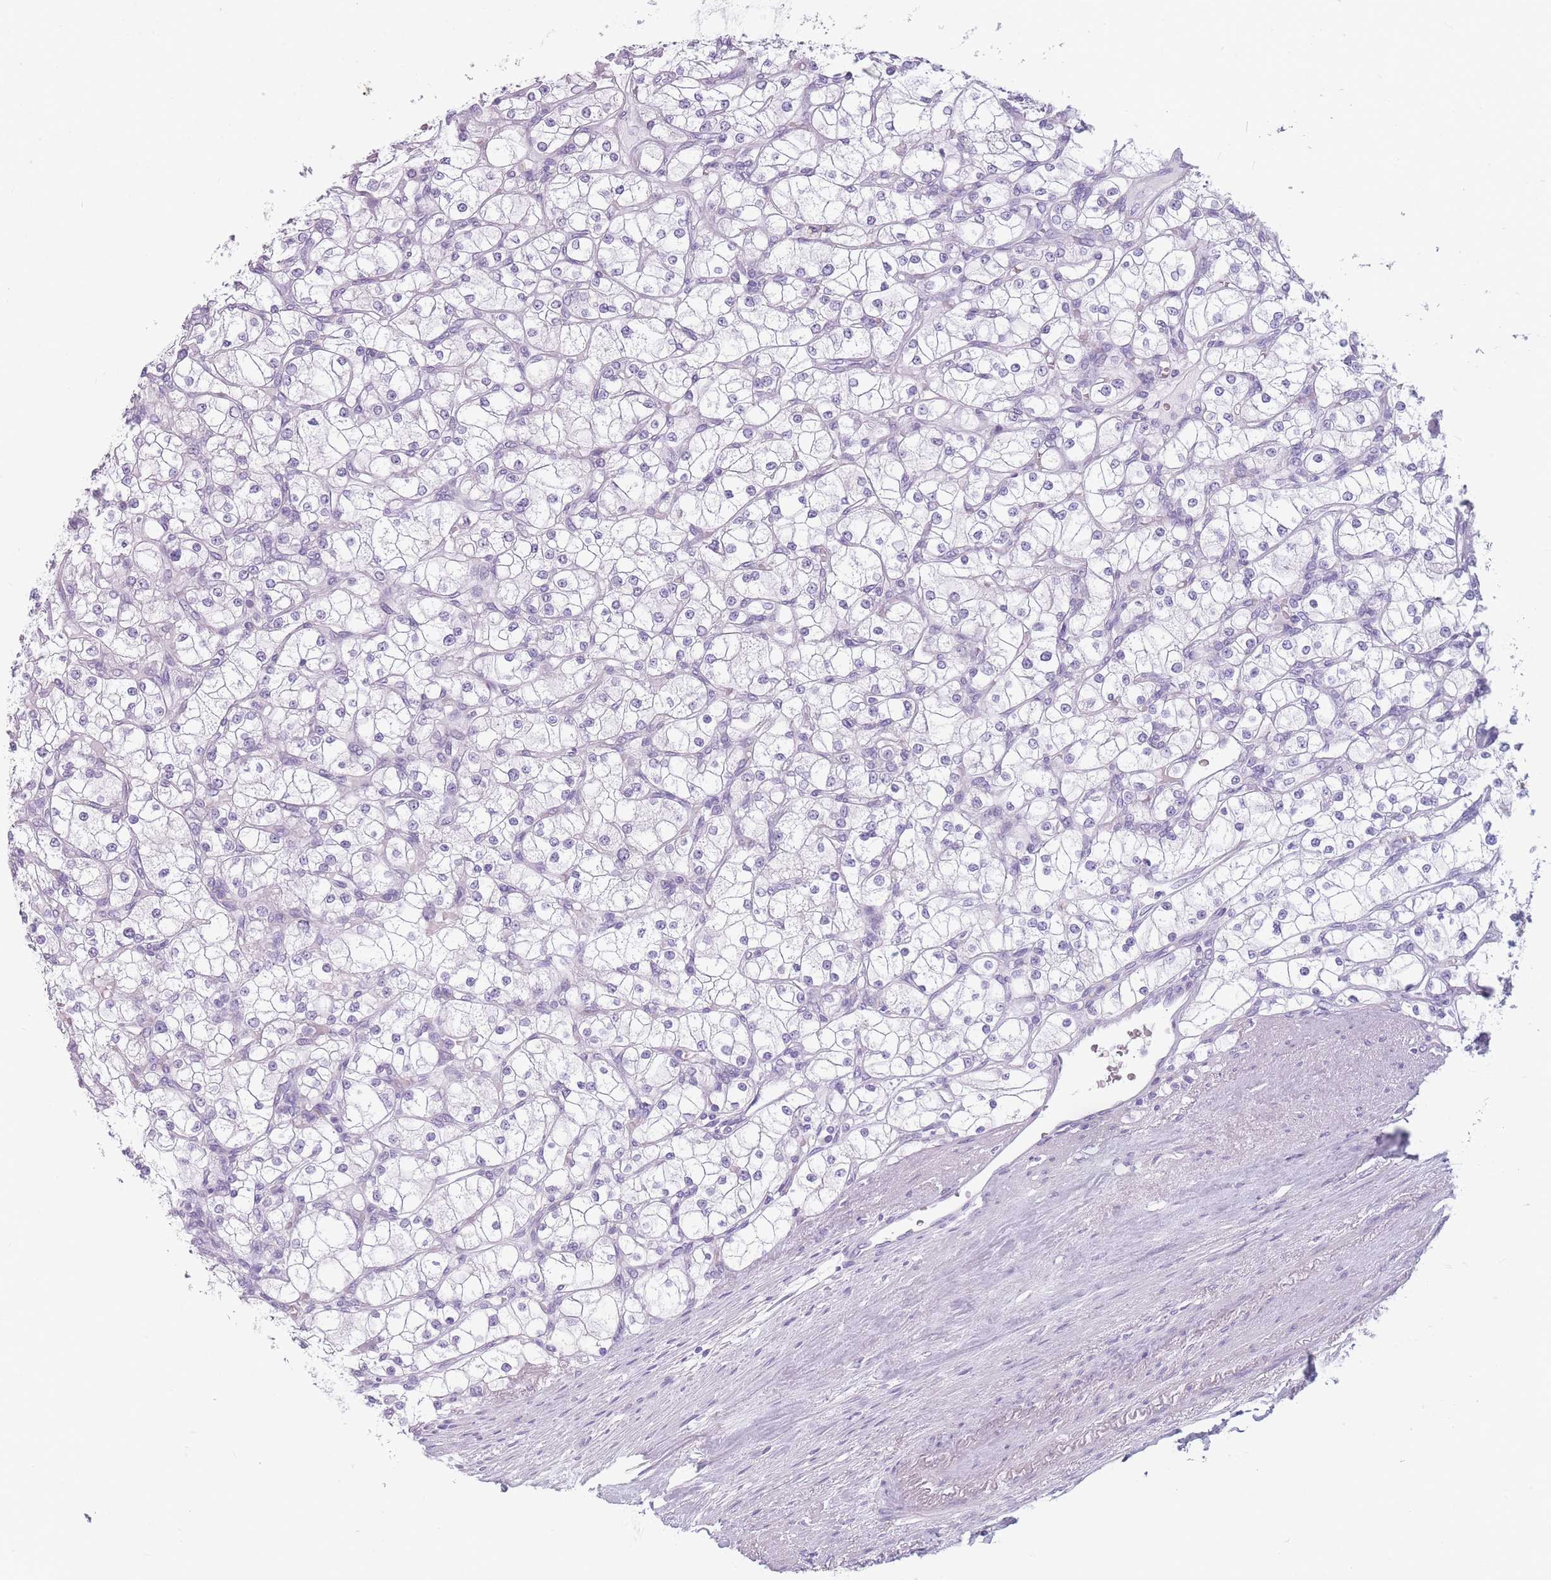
{"staining": {"intensity": "negative", "quantity": "none", "location": "none"}, "tissue": "renal cancer", "cell_type": "Tumor cells", "image_type": "cancer", "snomed": [{"axis": "morphology", "description": "Adenocarcinoma, NOS"}, {"axis": "topography", "description": "Kidney"}], "caption": "Immunohistochemical staining of human renal cancer (adenocarcinoma) displays no significant expression in tumor cells.", "gene": "CCNO", "patient": {"sex": "male", "age": 80}}